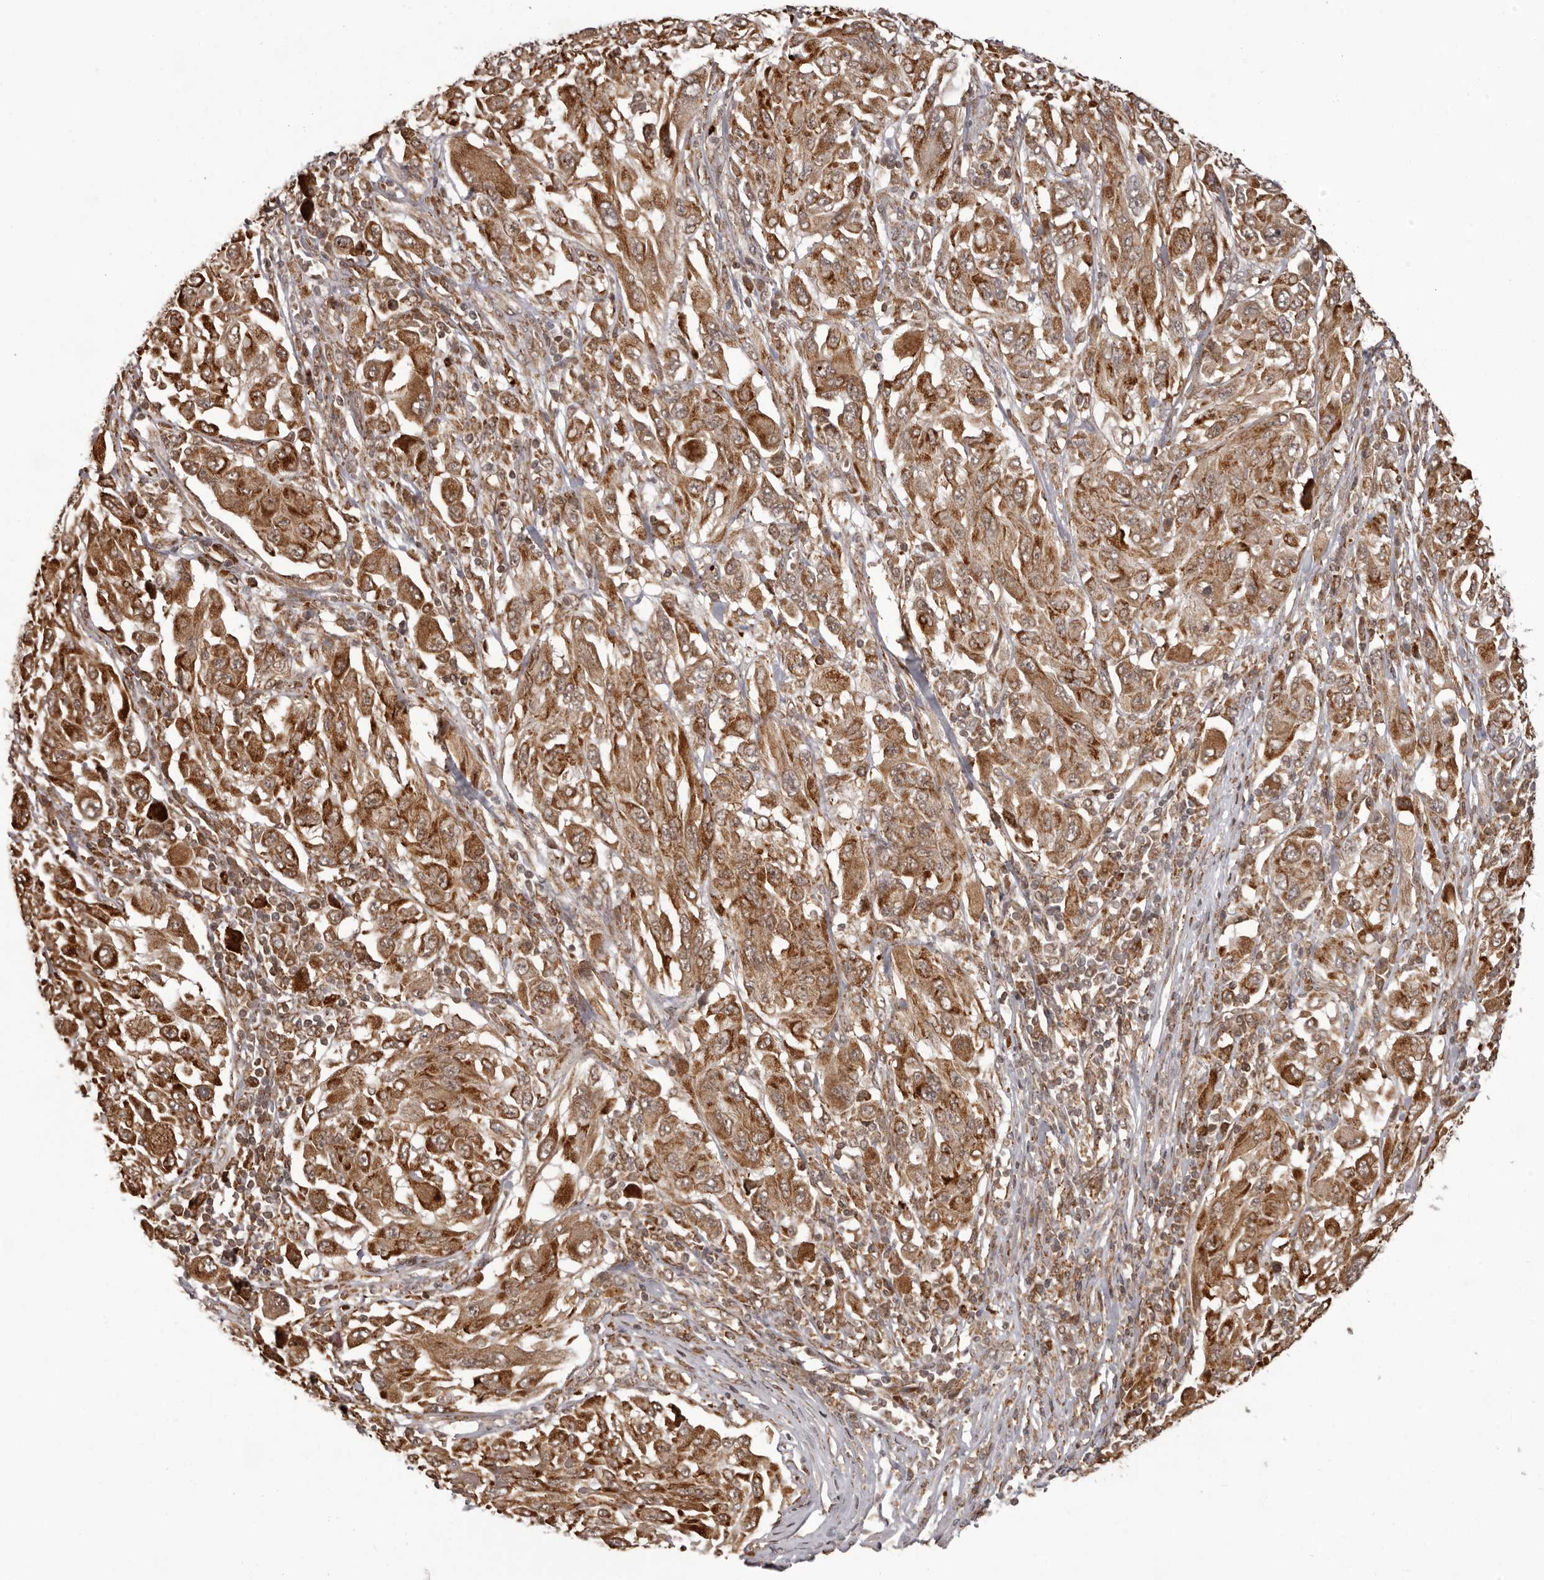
{"staining": {"intensity": "moderate", "quantity": ">75%", "location": "cytoplasmic/membranous"}, "tissue": "melanoma", "cell_type": "Tumor cells", "image_type": "cancer", "snomed": [{"axis": "morphology", "description": "Malignant melanoma, NOS"}, {"axis": "topography", "description": "Skin"}], "caption": "The micrograph demonstrates a brown stain indicating the presence of a protein in the cytoplasmic/membranous of tumor cells in melanoma.", "gene": "IL32", "patient": {"sex": "female", "age": 91}}